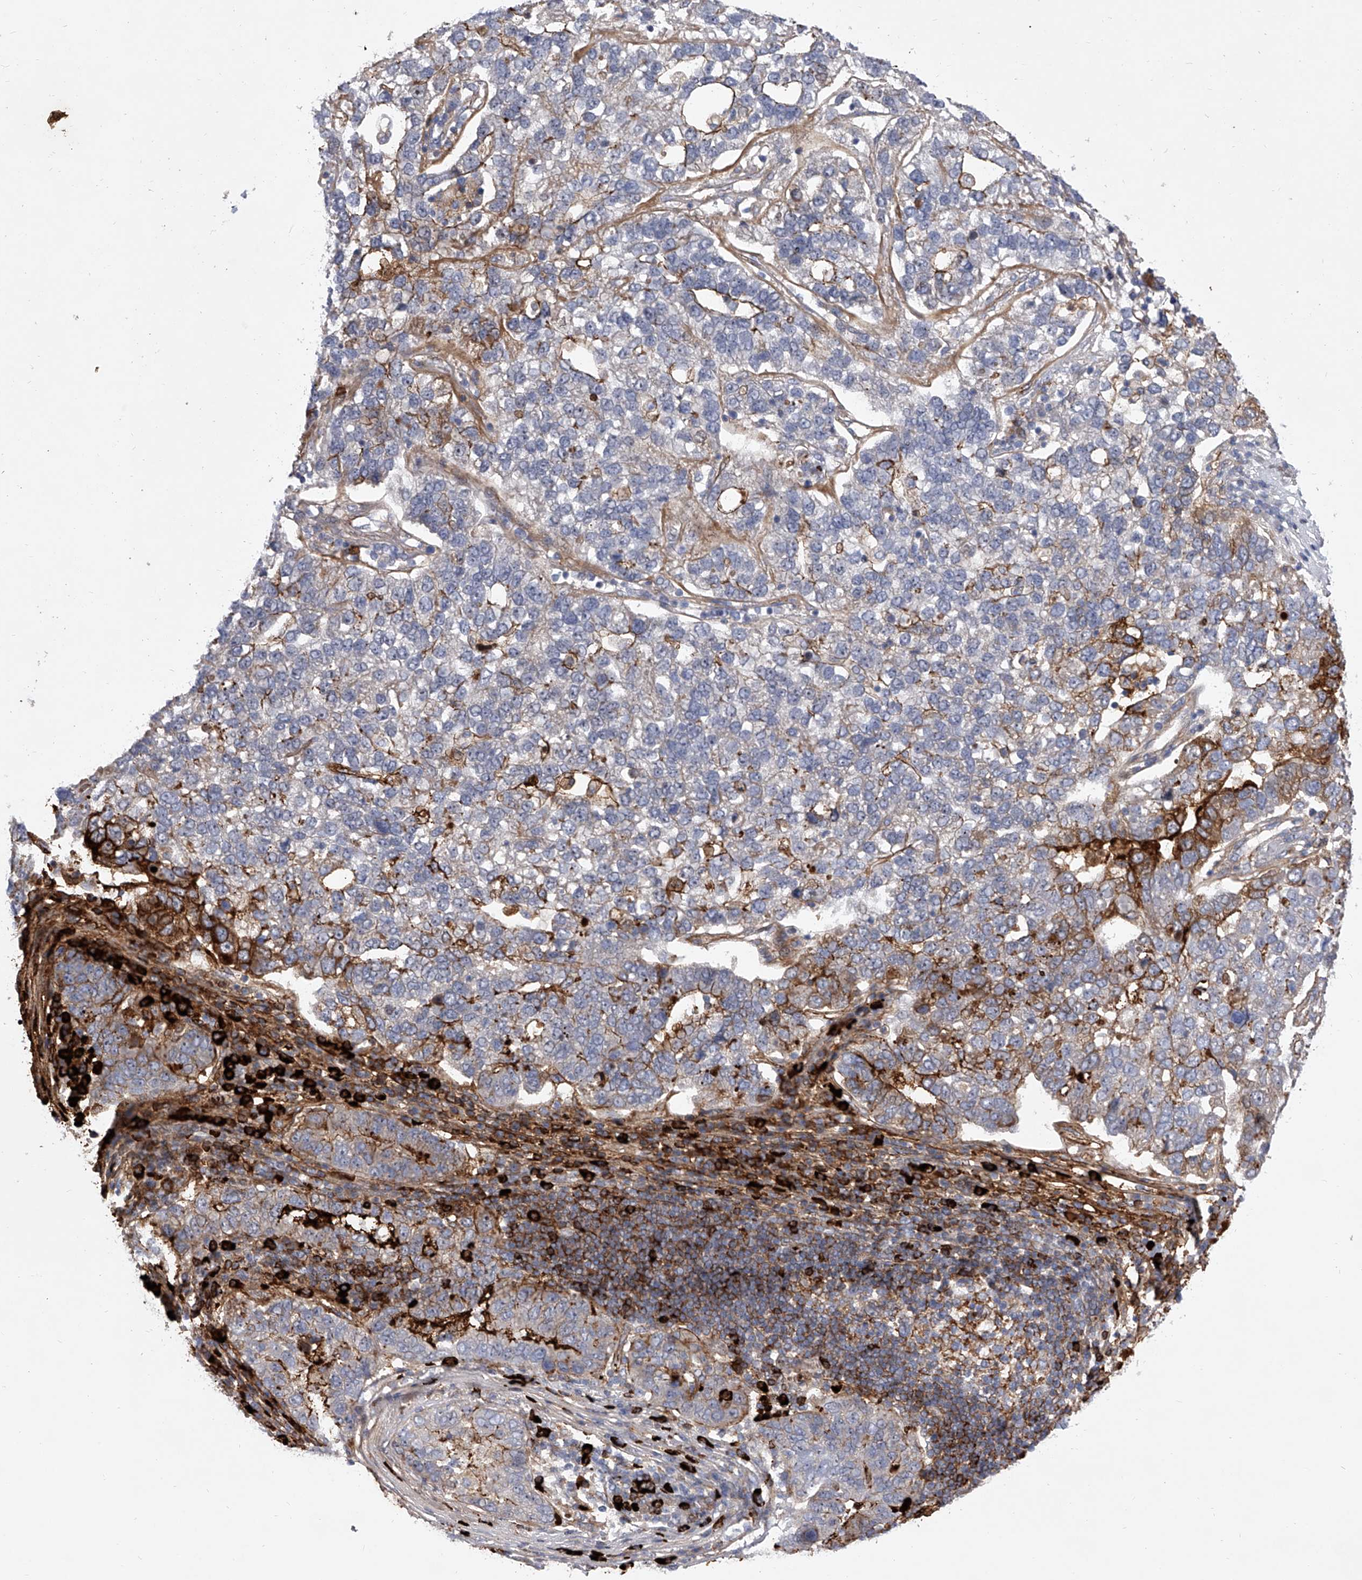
{"staining": {"intensity": "moderate", "quantity": "<25%", "location": "cytoplasmic/membranous"}, "tissue": "pancreatic cancer", "cell_type": "Tumor cells", "image_type": "cancer", "snomed": [{"axis": "morphology", "description": "Adenocarcinoma, NOS"}, {"axis": "topography", "description": "Pancreas"}], "caption": "Adenocarcinoma (pancreatic) stained with DAB IHC shows low levels of moderate cytoplasmic/membranous expression in about <25% of tumor cells.", "gene": "MINDY4", "patient": {"sex": "female", "age": 61}}